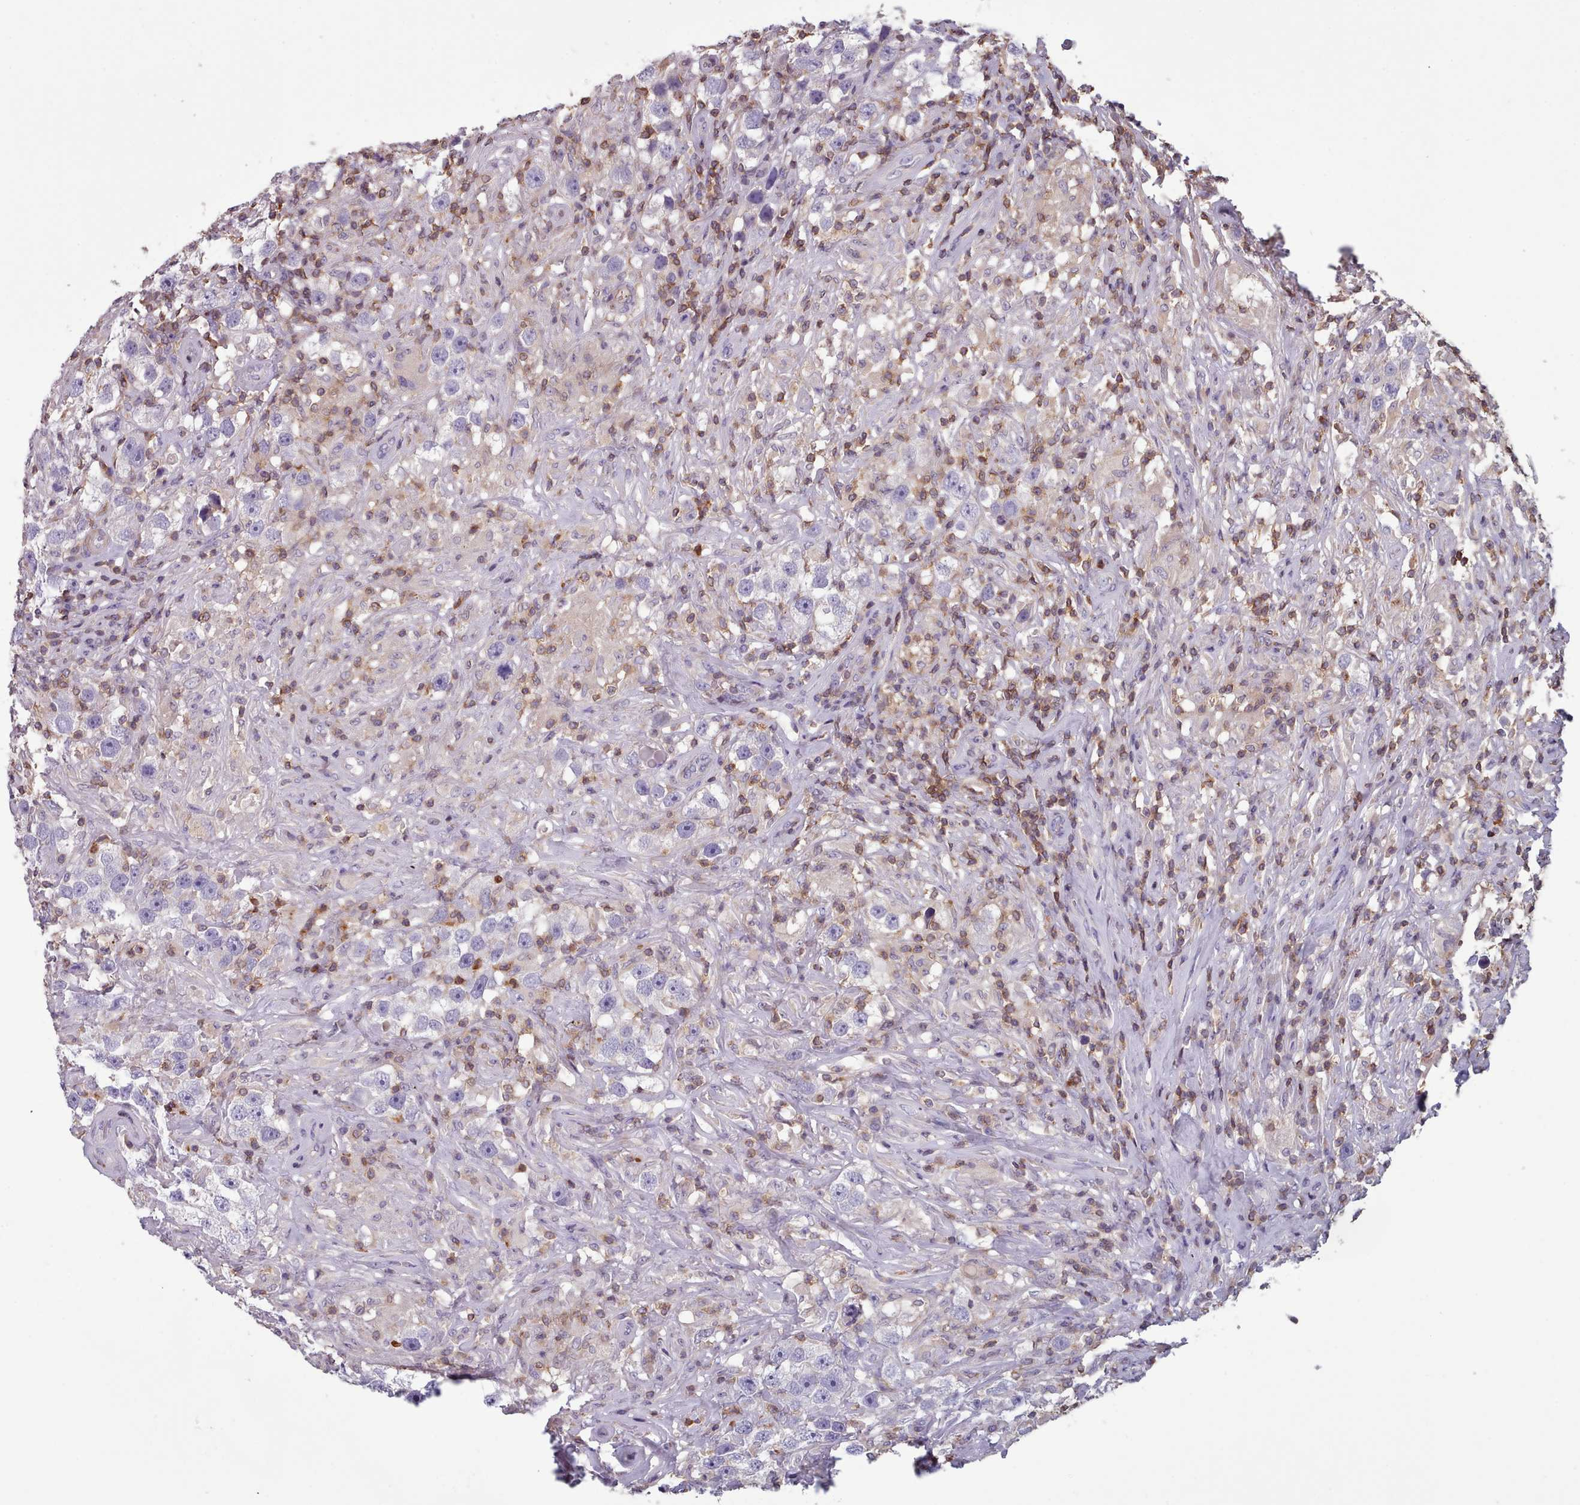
{"staining": {"intensity": "negative", "quantity": "none", "location": "none"}, "tissue": "testis cancer", "cell_type": "Tumor cells", "image_type": "cancer", "snomed": [{"axis": "morphology", "description": "Seminoma, NOS"}, {"axis": "topography", "description": "Testis"}], "caption": "Immunohistochemistry histopathology image of testis cancer (seminoma) stained for a protein (brown), which demonstrates no staining in tumor cells.", "gene": "RAC2", "patient": {"sex": "male", "age": 49}}